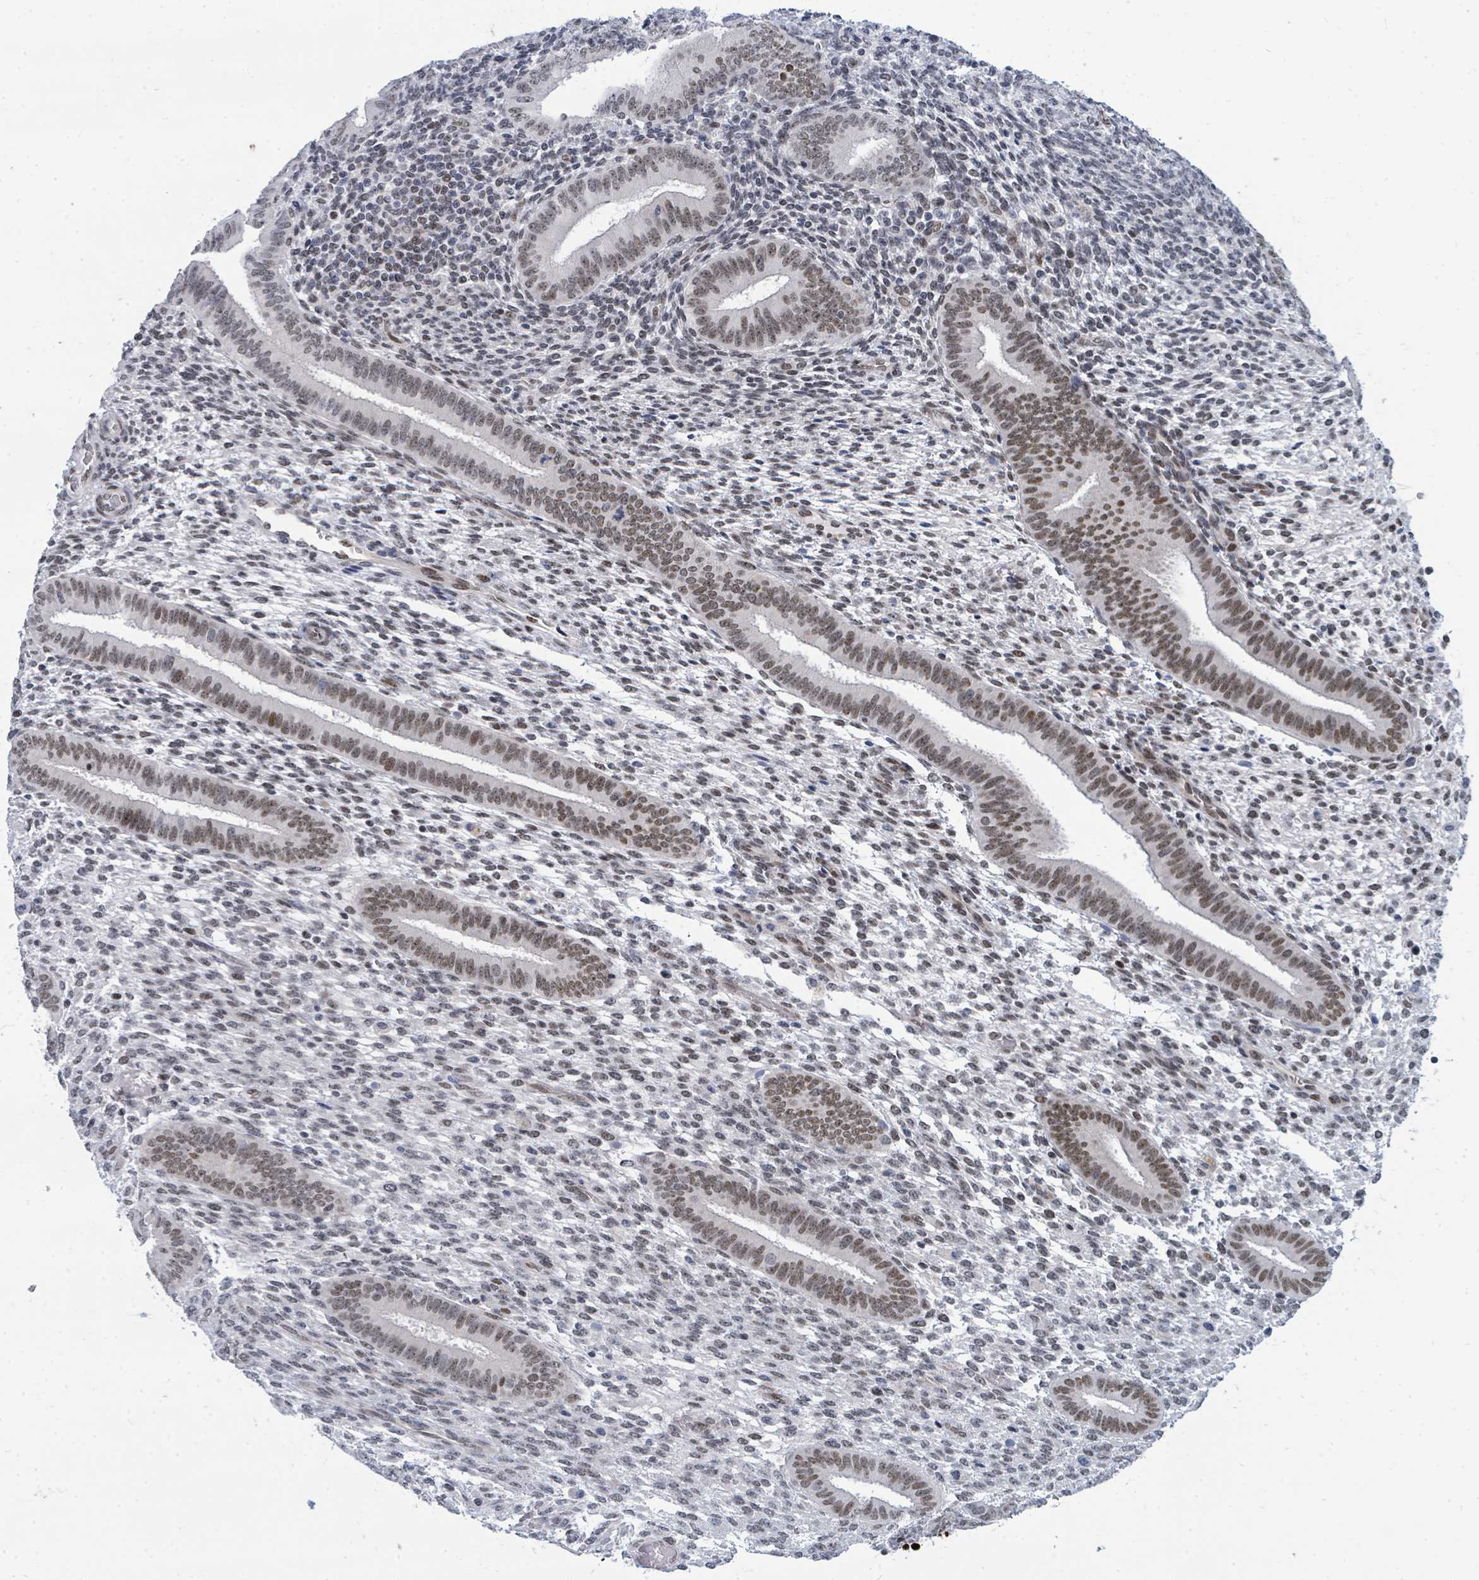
{"staining": {"intensity": "weak", "quantity": "25%-75%", "location": "nuclear"}, "tissue": "endometrium", "cell_type": "Cells in endometrial stroma", "image_type": "normal", "snomed": [{"axis": "morphology", "description": "Normal tissue, NOS"}, {"axis": "topography", "description": "Endometrium"}], "caption": "An image of endometrium stained for a protein exhibits weak nuclear brown staining in cells in endometrial stroma.", "gene": "SUMO2", "patient": {"sex": "female", "age": 36}}